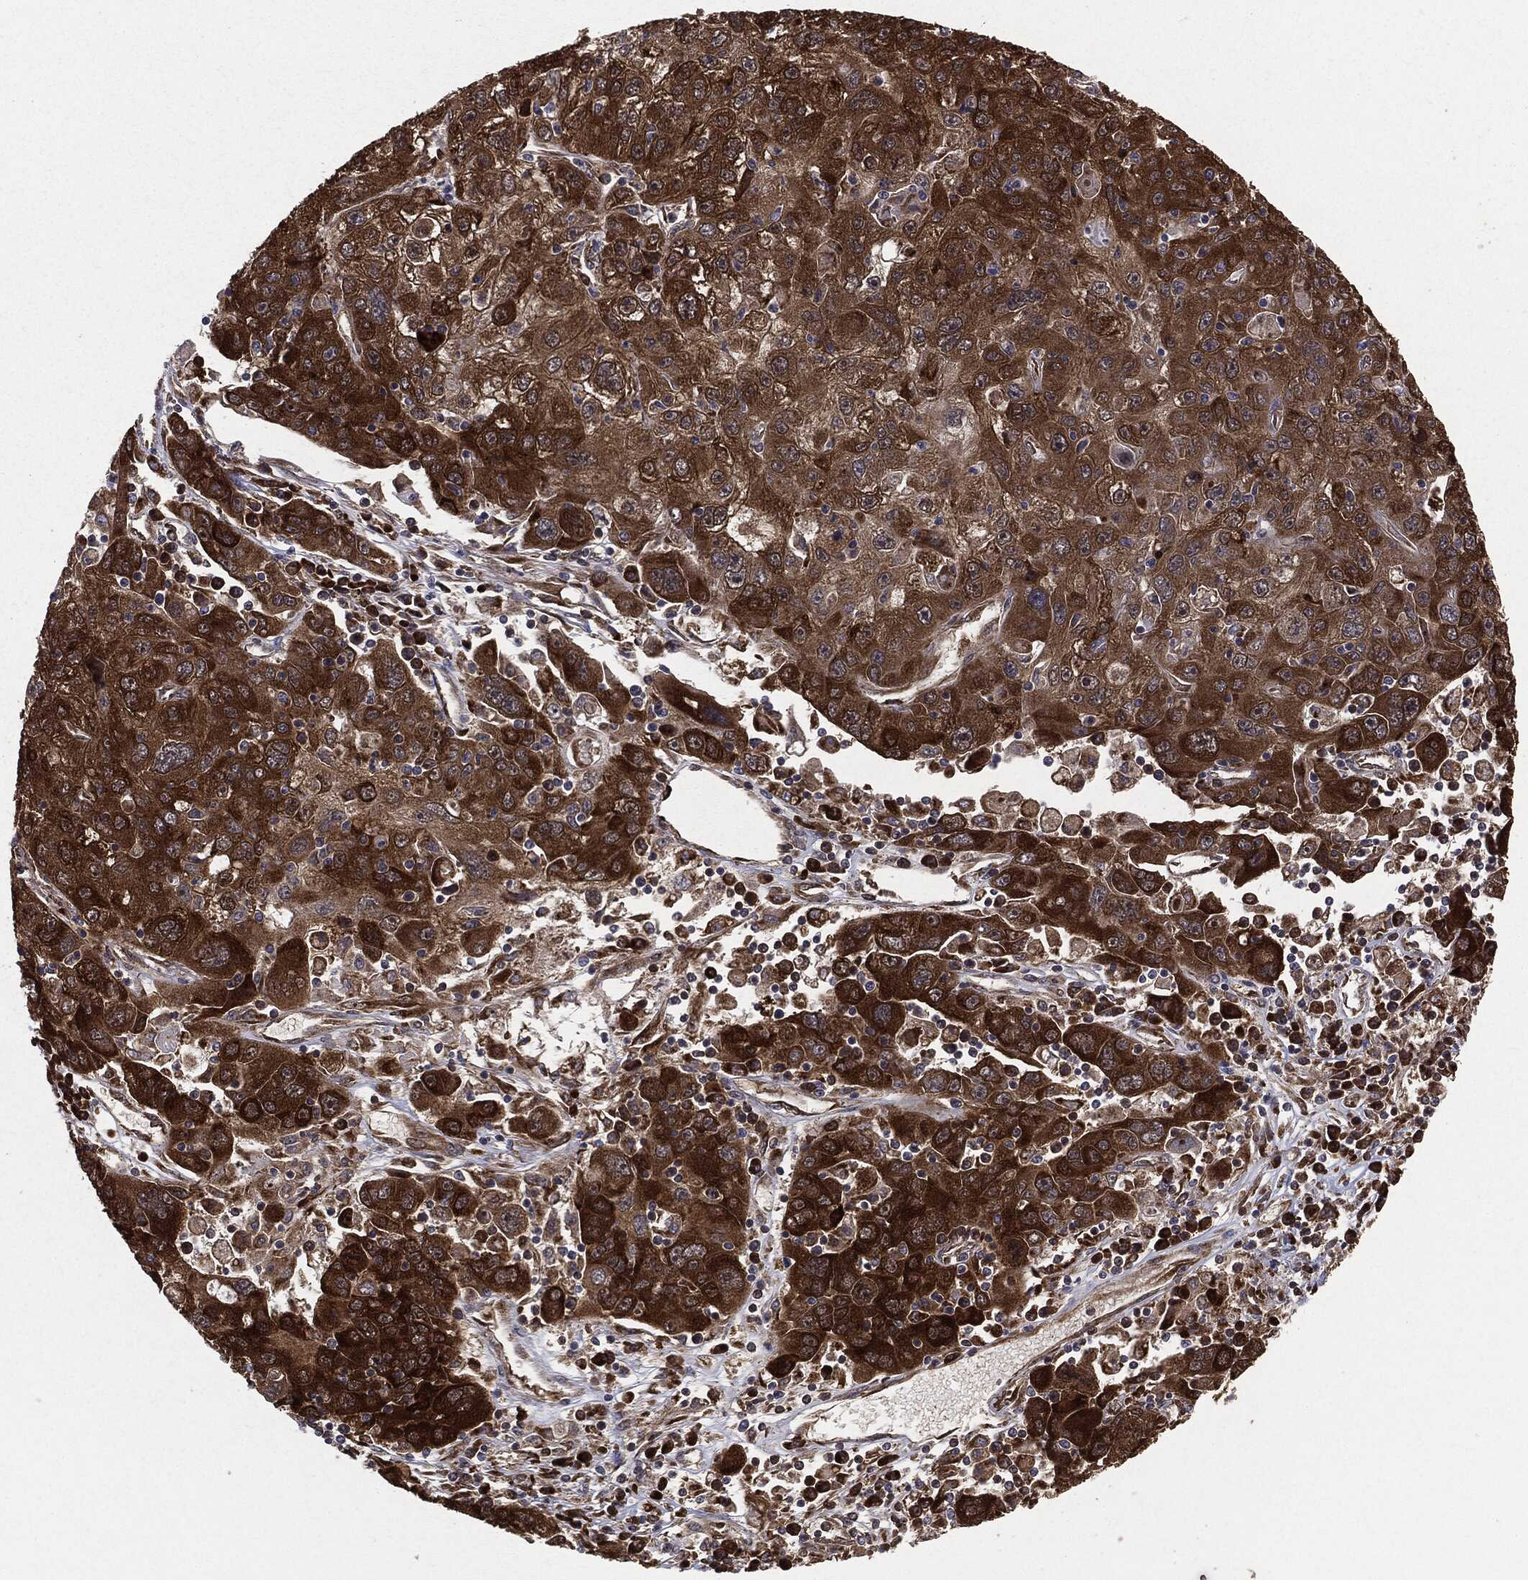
{"staining": {"intensity": "strong", "quantity": ">75%", "location": "cytoplasmic/membranous"}, "tissue": "stomach cancer", "cell_type": "Tumor cells", "image_type": "cancer", "snomed": [{"axis": "morphology", "description": "Adenocarcinoma, NOS"}, {"axis": "topography", "description": "Stomach"}], "caption": "Tumor cells show strong cytoplasmic/membranous staining in approximately >75% of cells in adenocarcinoma (stomach).", "gene": "NME1", "patient": {"sex": "male", "age": 56}}